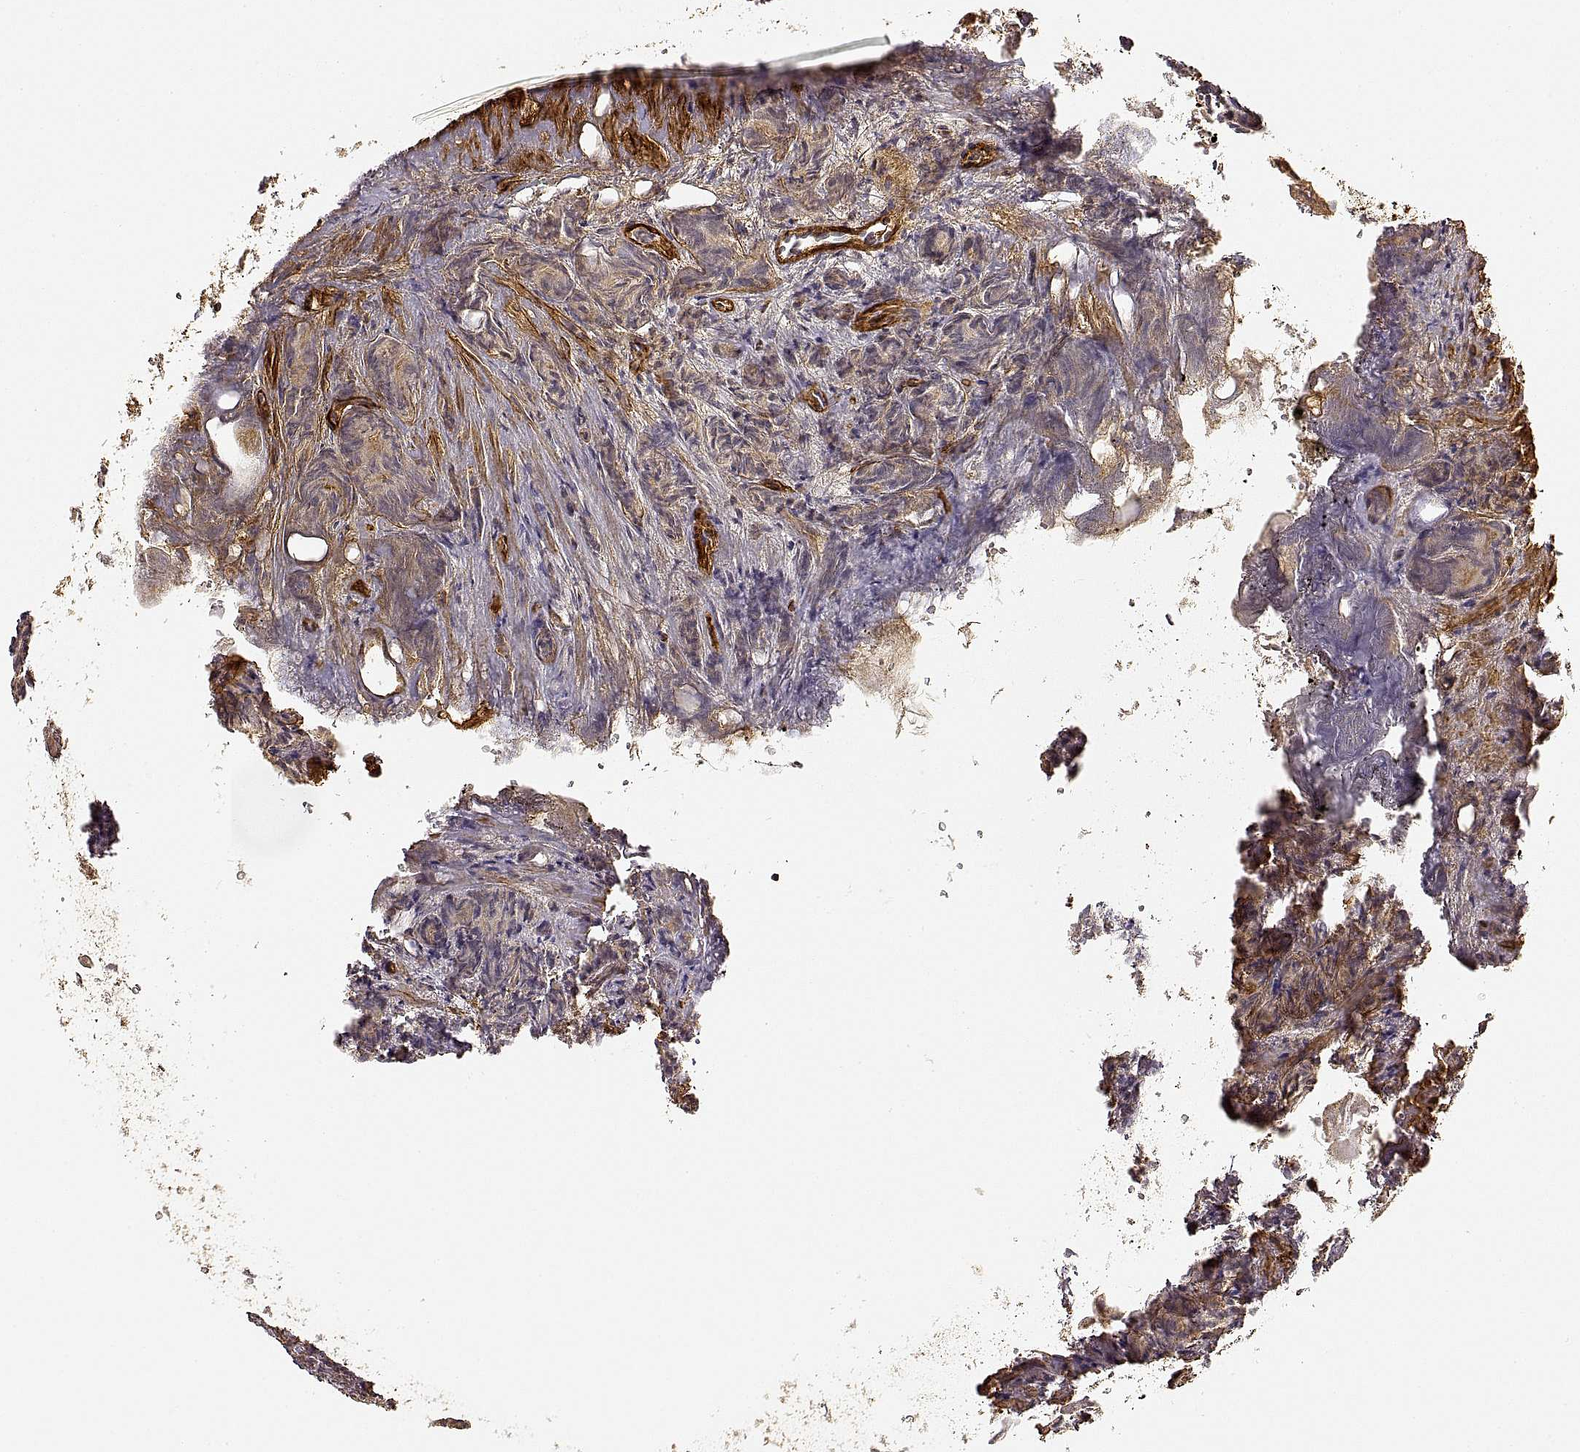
{"staining": {"intensity": "weak", "quantity": ">75%", "location": "cytoplasmic/membranous"}, "tissue": "prostate cancer", "cell_type": "Tumor cells", "image_type": "cancer", "snomed": [{"axis": "morphology", "description": "Adenocarcinoma, High grade"}, {"axis": "topography", "description": "Prostate"}], "caption": "DAB (3,3'-diaminobenzidine) immunohistochemical staining of prostate cancer reveals weak cytoplasmic/membranous protein positivity in about >75% of tumor cells.", "gene": "LAMA4", "patient": {"sex": "male", "age": 84}}